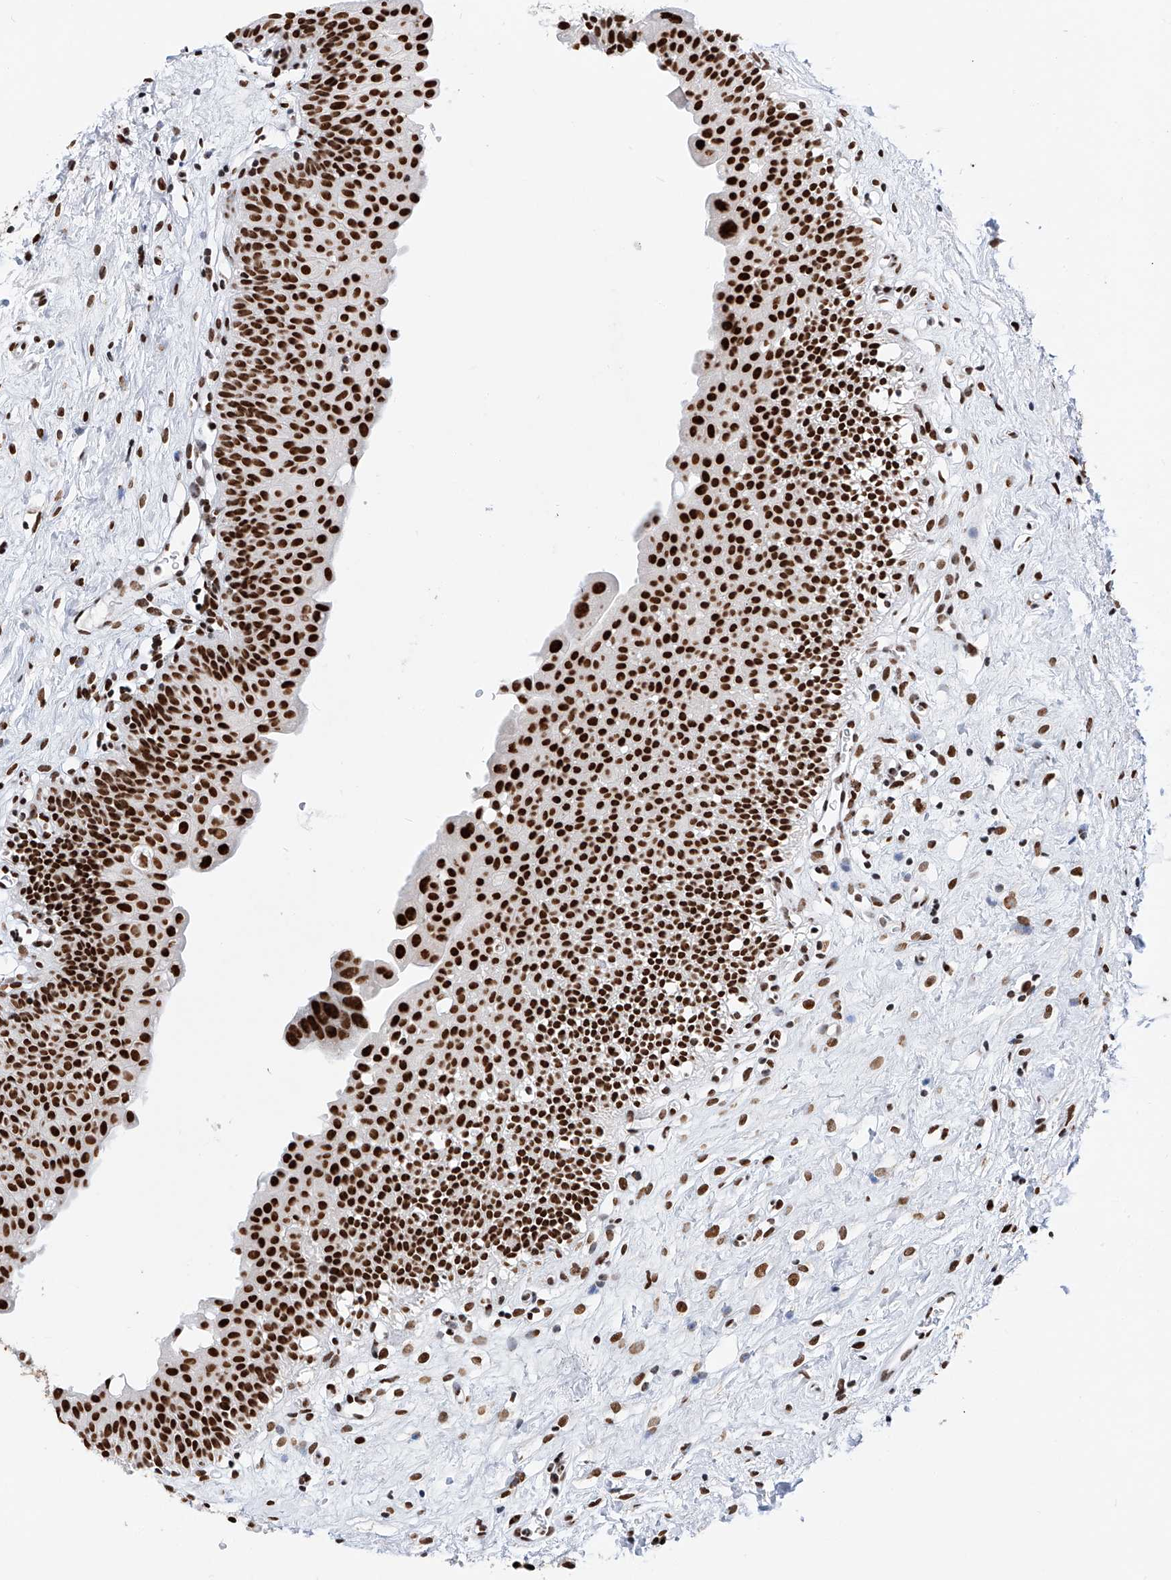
{"staining": {"intensity": "strong", "quantity": ">75%", "location": "nuclear"}, "tissue": "urinary bladder", "cell_type": "Urothelial cells", "image_type": "normal", "snomed": [{"axis": "morphology", "description": "Normal tissue, NOS"}, {"axis": "topography", "description": "Urinary bladder"}], "caption": "An immunohistochemistry (IHC) micrograph of unremarkable tissue is shown. Protein staining in brown shows strong nuclear positivity in urinary bladder within urothelial cells. The staining was performed using DAB (3,3'-diaminobenzidine) to visualize the protein expression in brown, while the nuclei were stained in blue with hematoxylin (Magnification: 20x).", "gene": "SRSF6", "patient": {"sex": "male", "age": 51}}